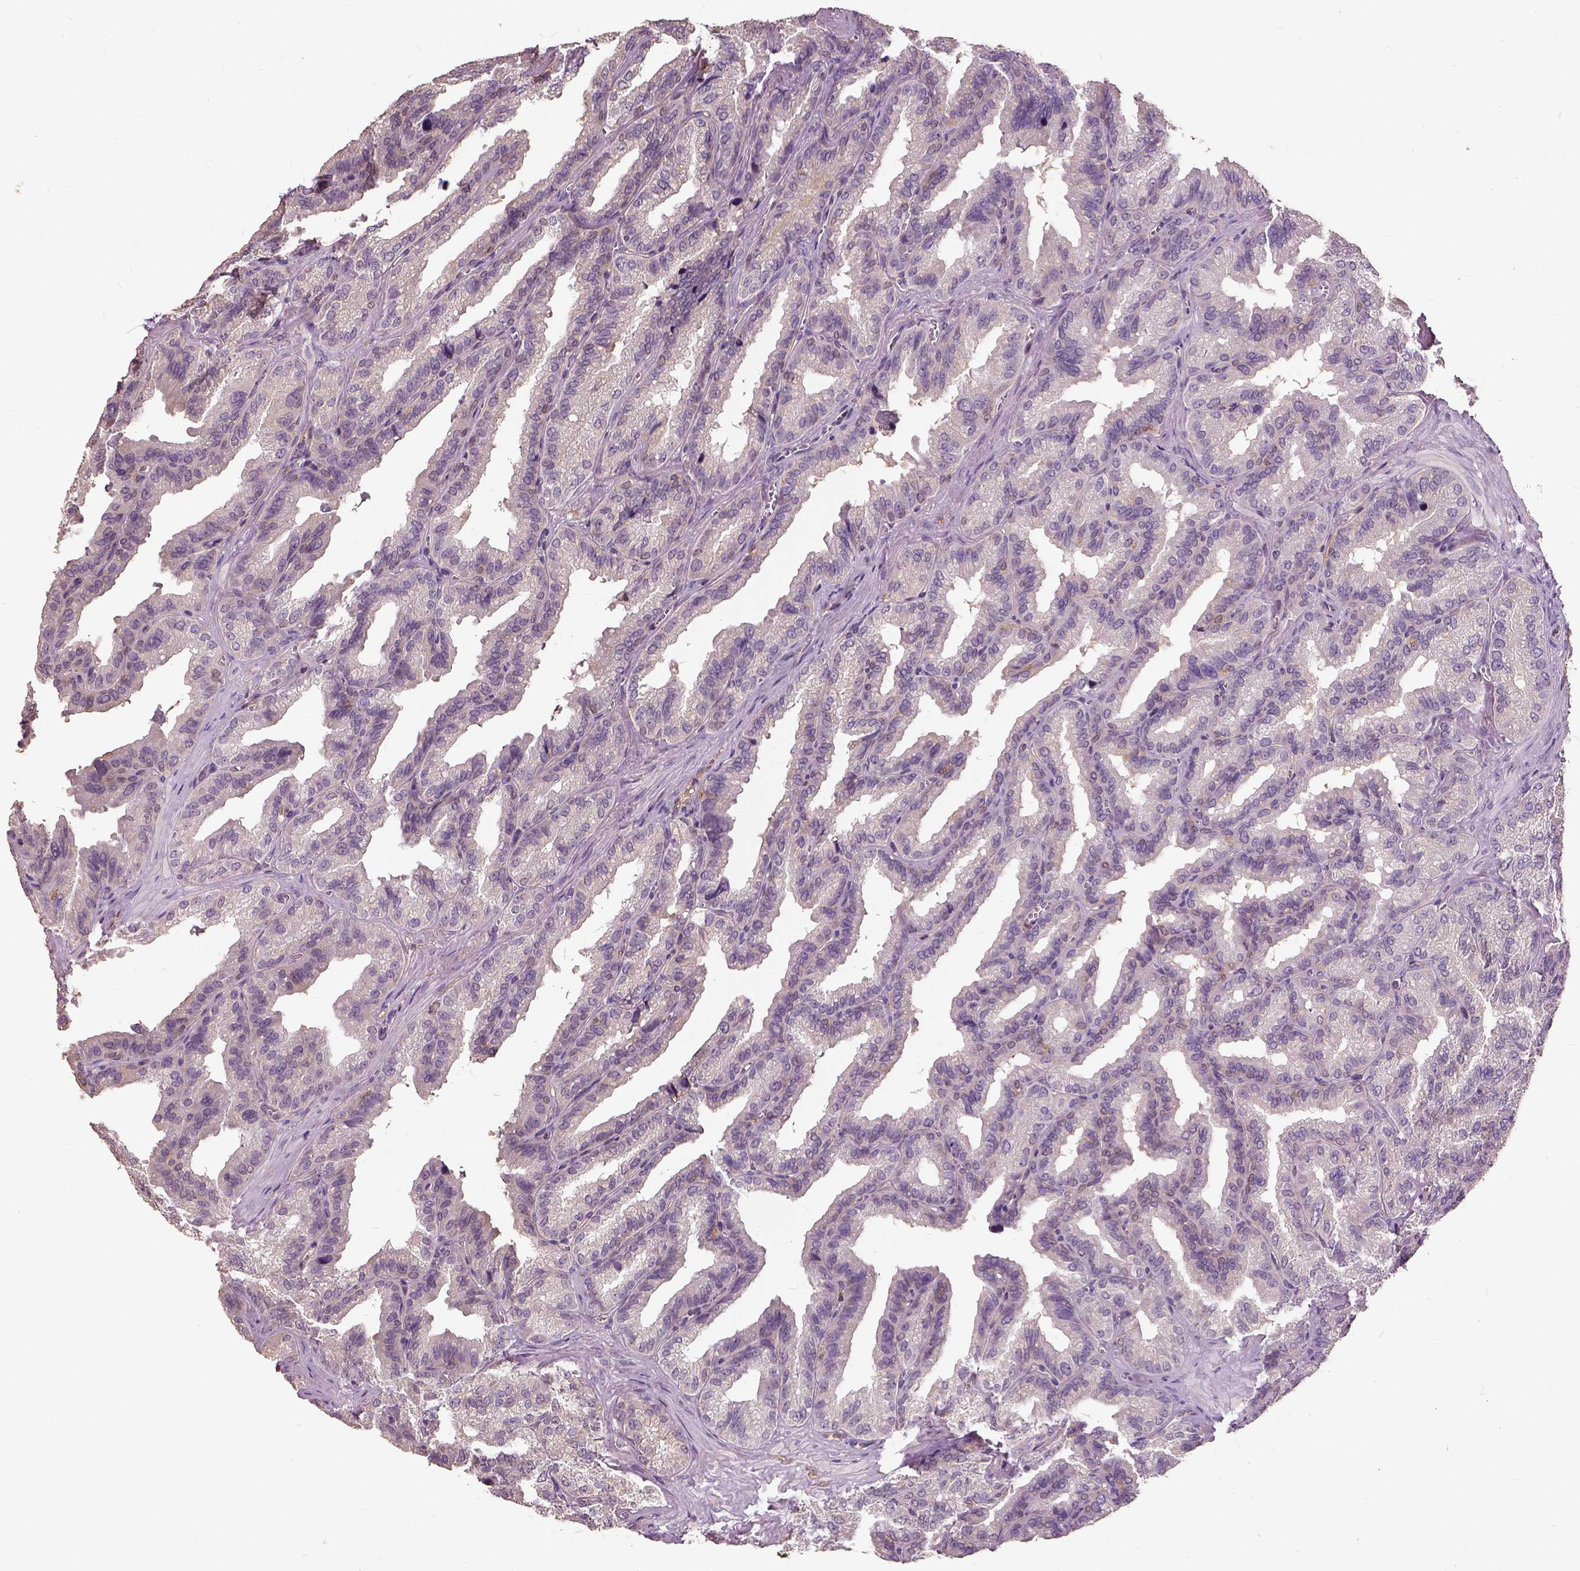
{"staining": {"intensity": "negative", "quantity": "none", "location": "none"}, "tissue": "seminal vesicle", "cell_type": "Glandular cells", "image_type": "normal", "snomed": [{"axis": "morphology", "description": "Normal tissue, NOS"}, {"axis": "topography", "description": "Seminal veicle"}], "caption": "This is an IHC photomicrograph of benign seminal vesicle. There is no positivity in glandular cells.", "gene": "PEA15", "patient": {"sex": "male", "age": 37}}